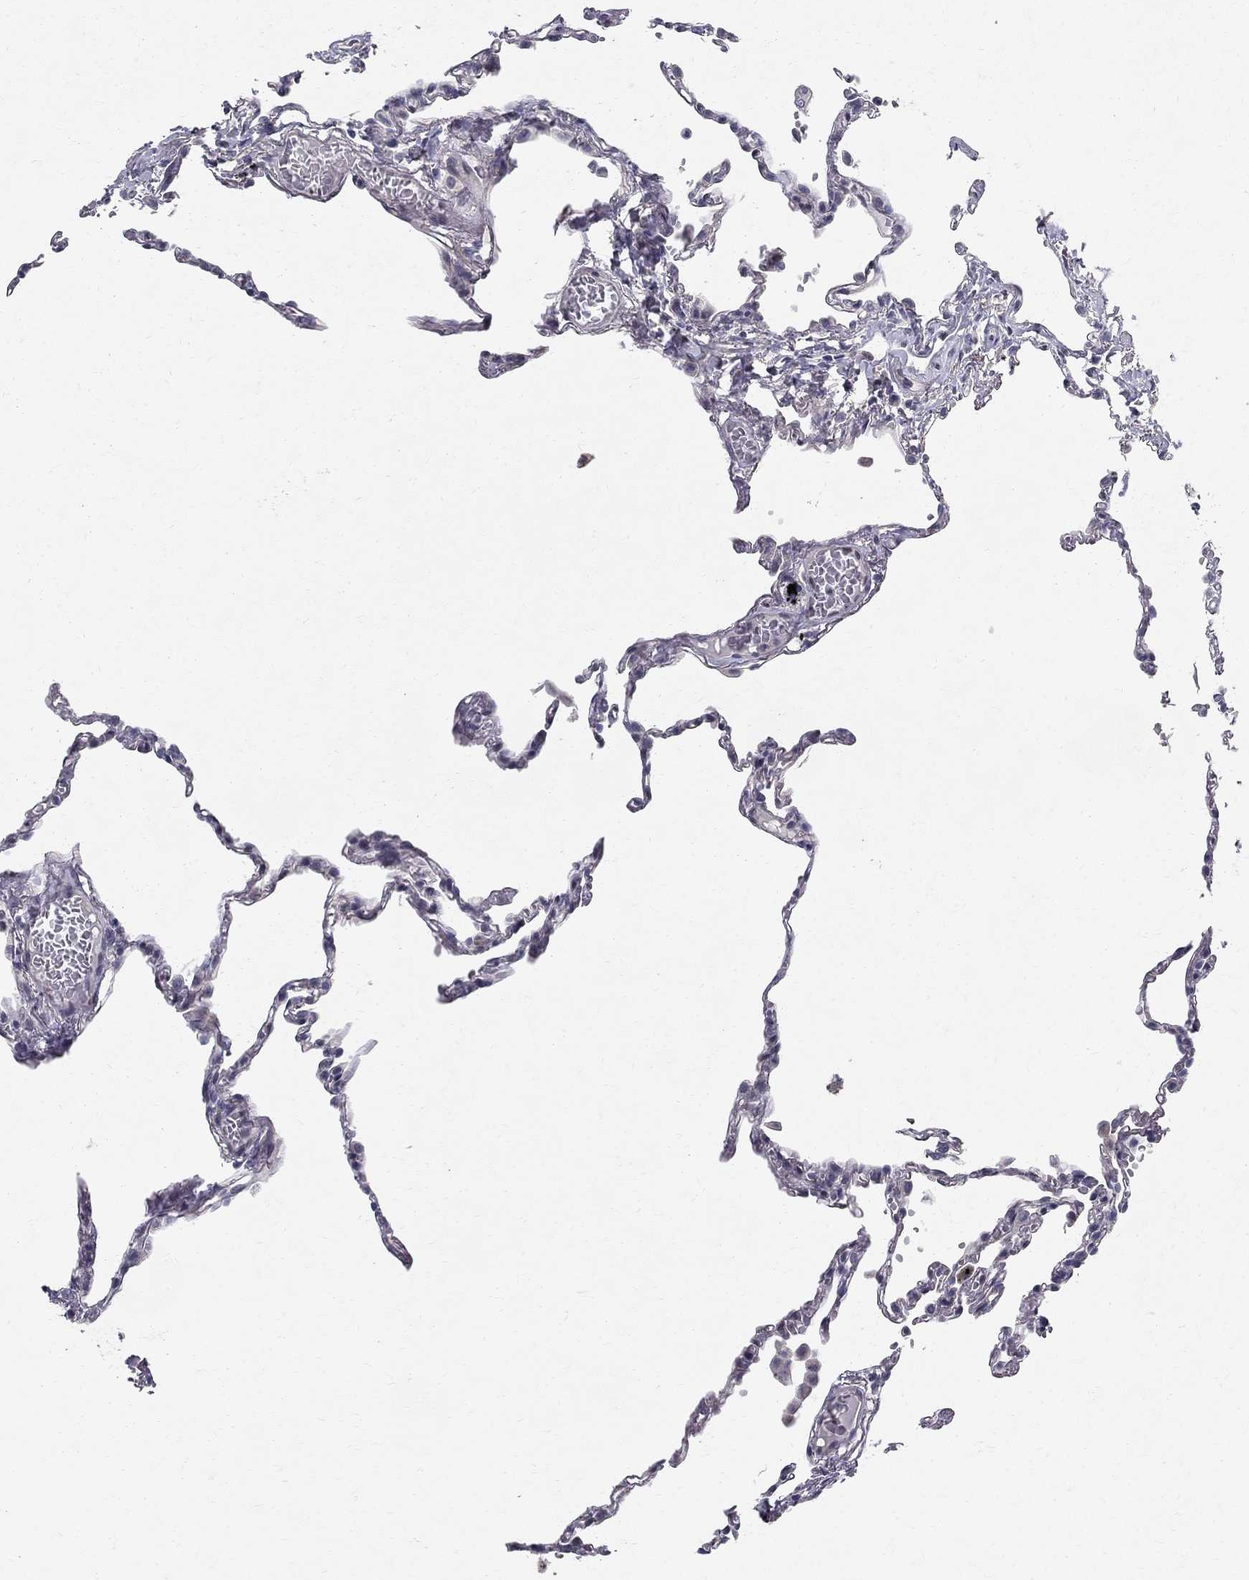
{"staining": {"intensity": "negative", "quantity": "none", "location": "none"}, "tissue": "lung", "cell_type": "Alveolar cells", "image_type": "normal", "snomed": [{"axis": "morphology", "description": "Normal tissue, NOS"}, {"axis": "topography", "description": "Lung"}], "caption": "High magnification brightfield microscopy of benign lung stained with DAB (brown) and counterstained with hematoxylin (blue): alveolar cells show no significant staining. (DAB (3,3'-diaminobenzidine) immunohistochemistry (IHC), high magnification).", "gene": "CLIC6", "patient": {"sex": "male", "age": 78}}